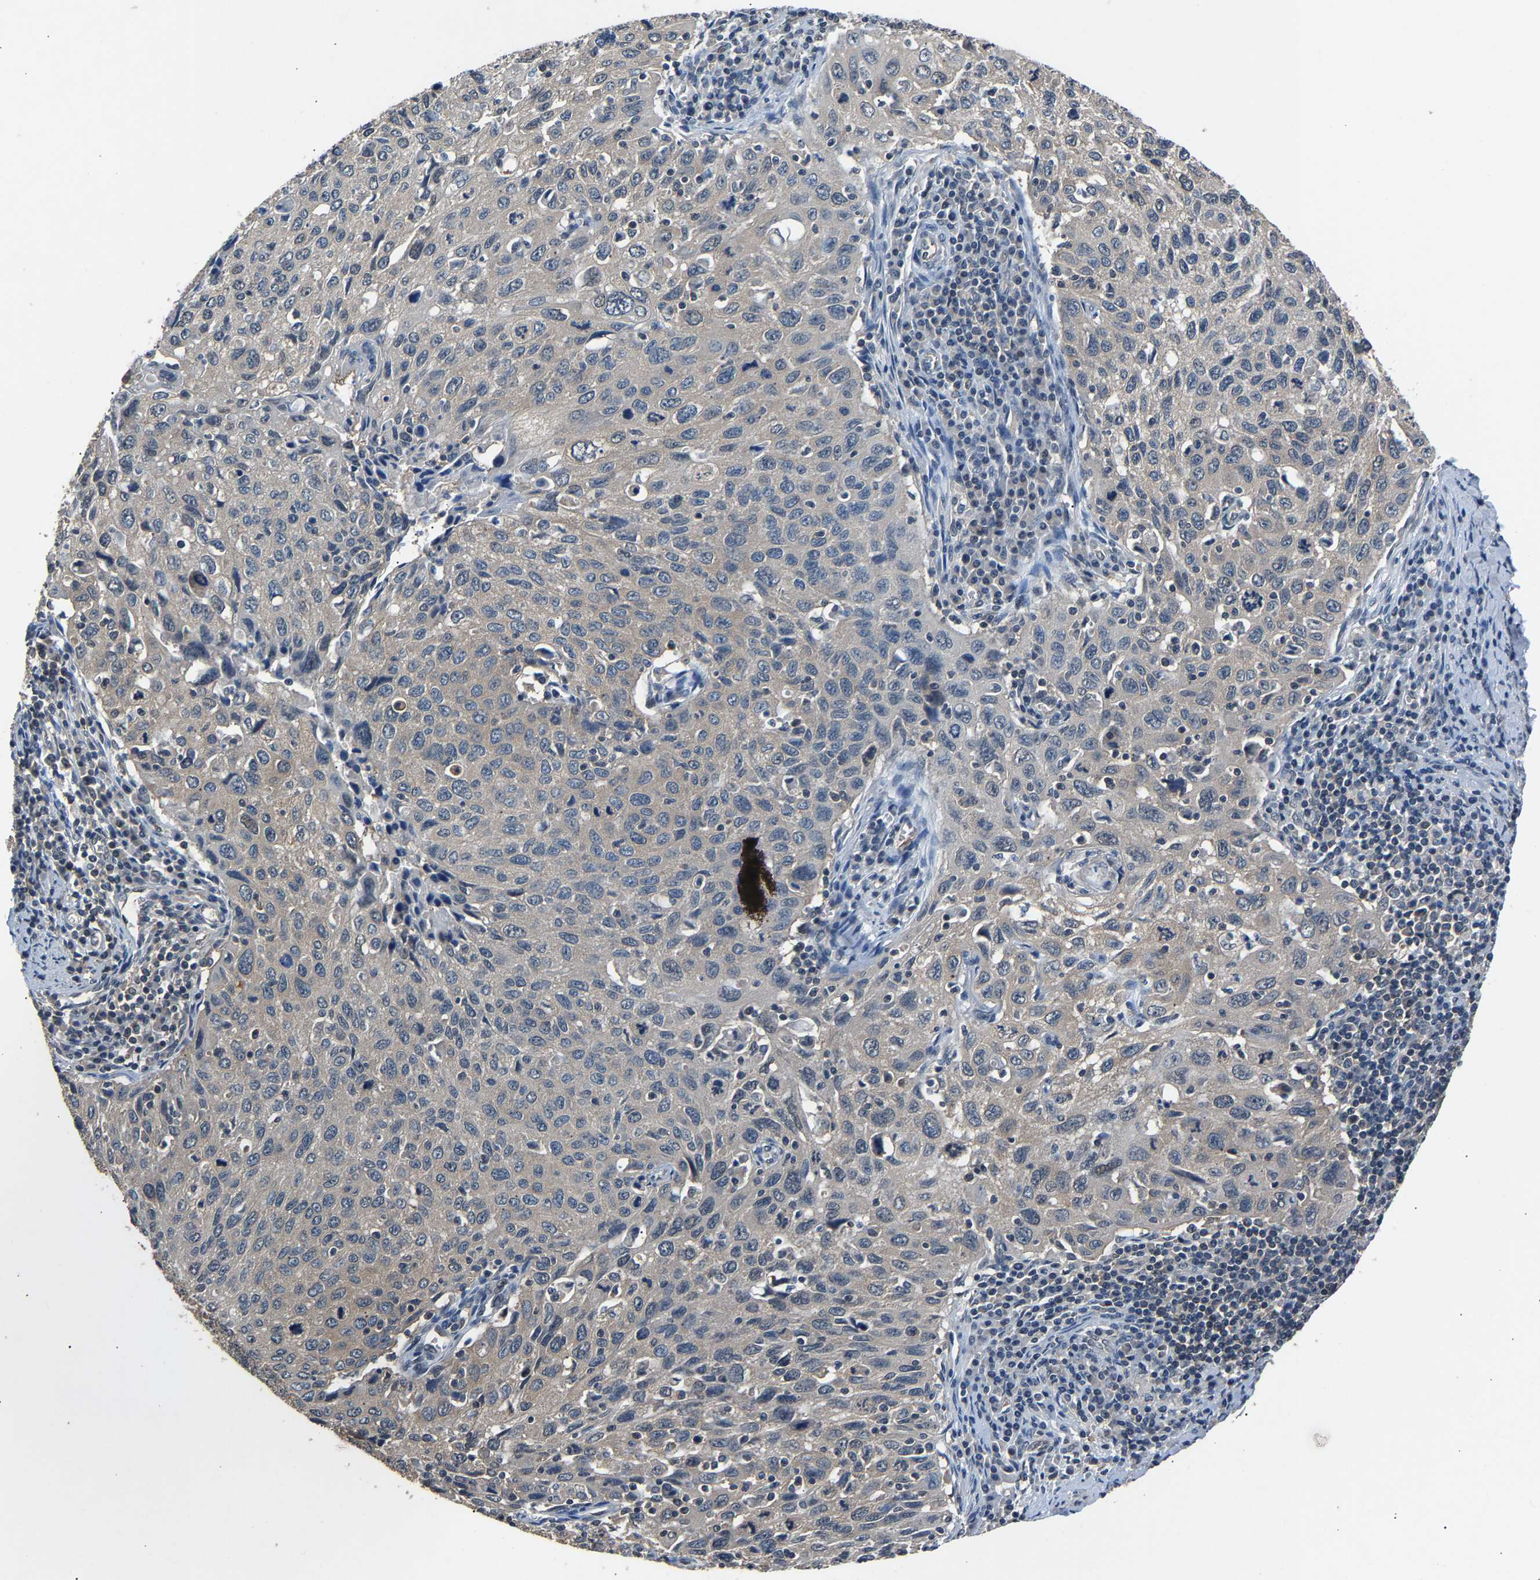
{"staining": {"intensity": "weak", "quantity": "25%-75%", "location": "cytoplasmic/membranous"}, "tissue": "cervical cancer", "cell_type": "Tumor cells", "image_type": "cancer", "snomed": [{"axis": "morphology", "description": "Squamous cell carcinoma, NOS"}, {"axis": "topography", "description": "Cervix"}], "caption": "A low amount of weak cytoplasmic/membranous expression is seen in approximately 25%-75% of tumor cells in squamous cell carcinoma (cervical) tissue.", "gene": "ABCC9", "patient": {"sex": "female", "age": 53}}